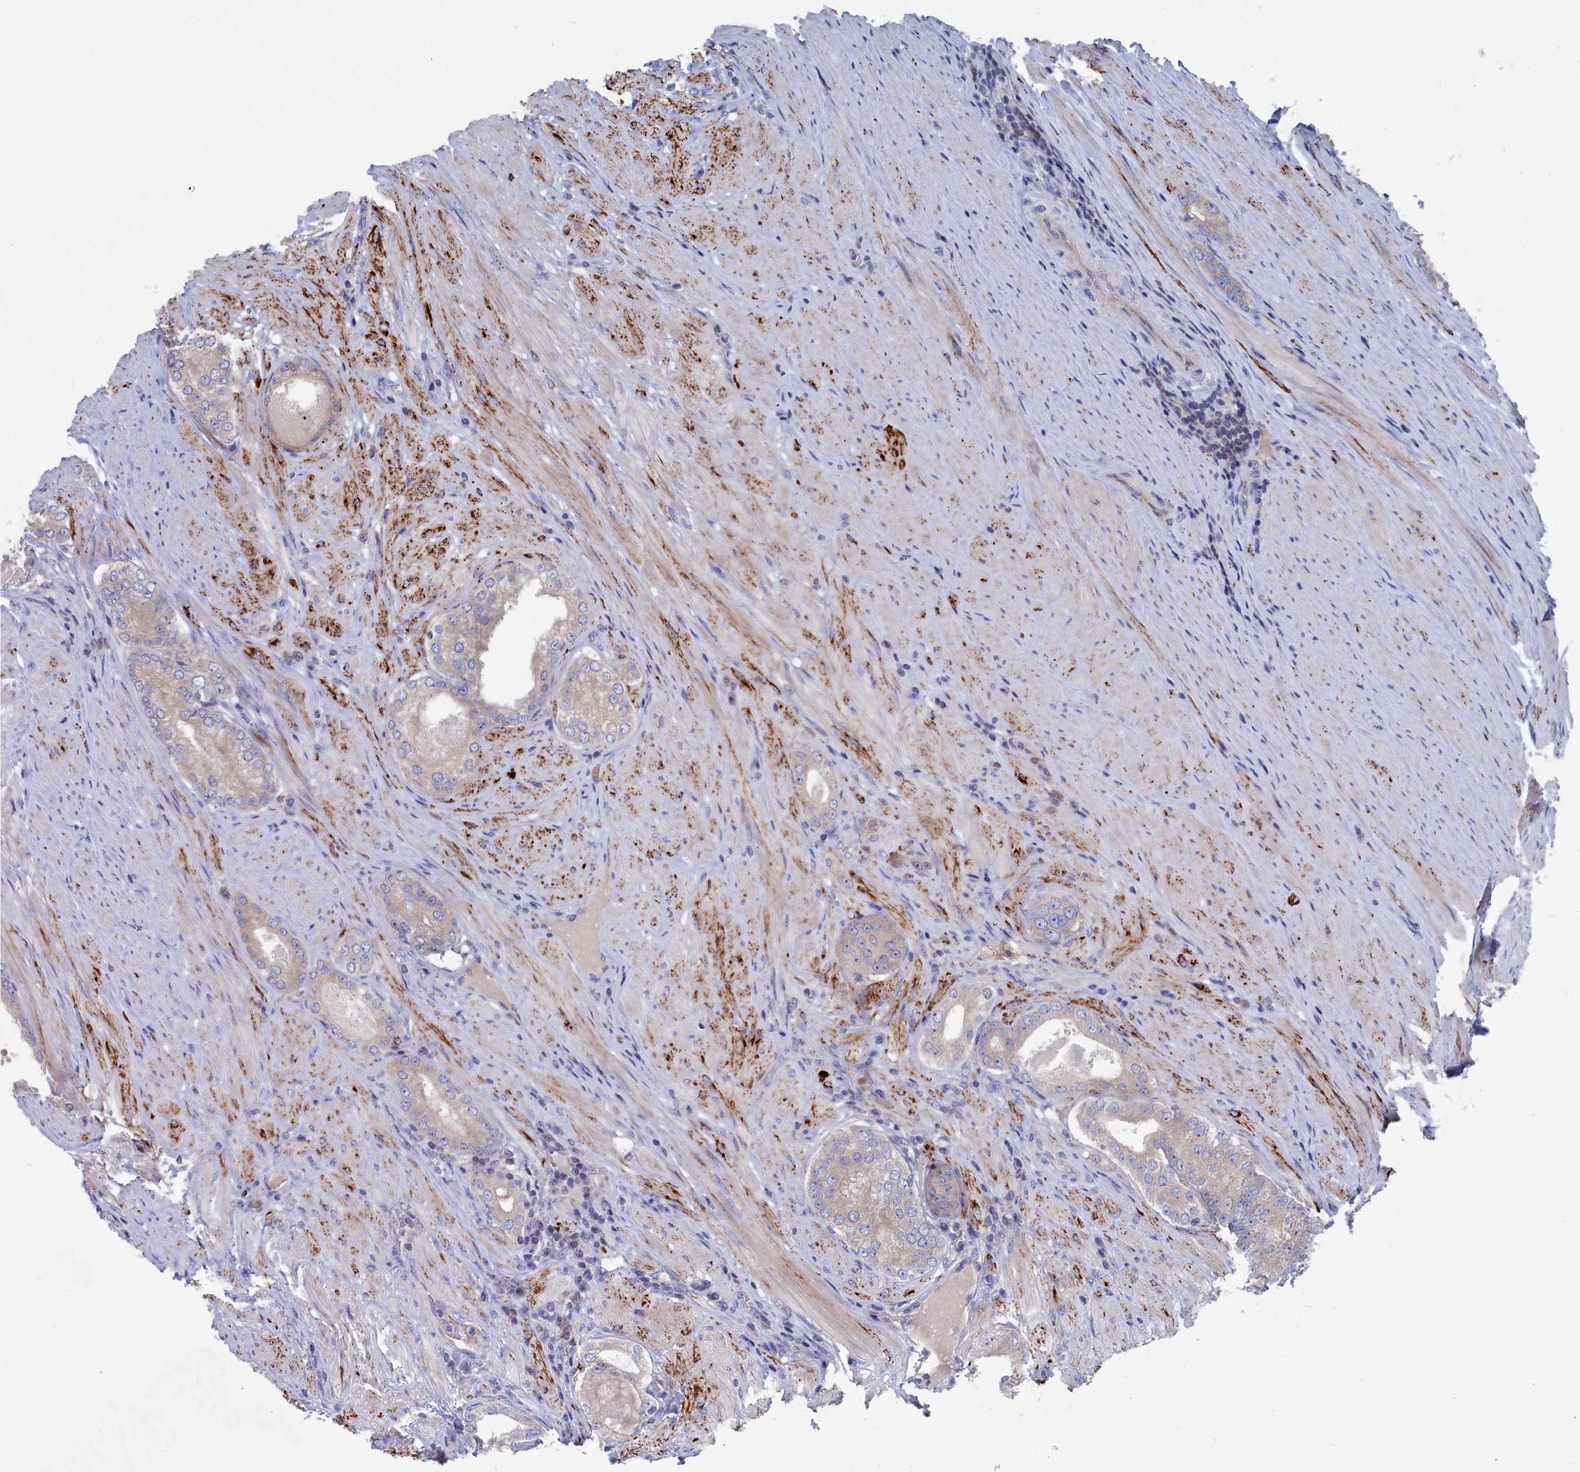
{"staining": {"intensity": "weak", "quantity": "<25%", "location": "cytoplasmic/membranous"}, "tissue": "prostate cancer", "cell_type": "Tumor cells", "image_type": "cancer", "snomed": [{"axis": "morphology", "description": "Adenocarcinoma, Low grade"}, {"axis": "topography", "description": "Prostate"}], "caption": "Prostate cancer (adenocarcinoma (low-grade)) was stained to show a protein in brown. There is no significant positivity in tumor cells.", "gene": "CEND1", "patient": {"sex": "male", "age": 68}}